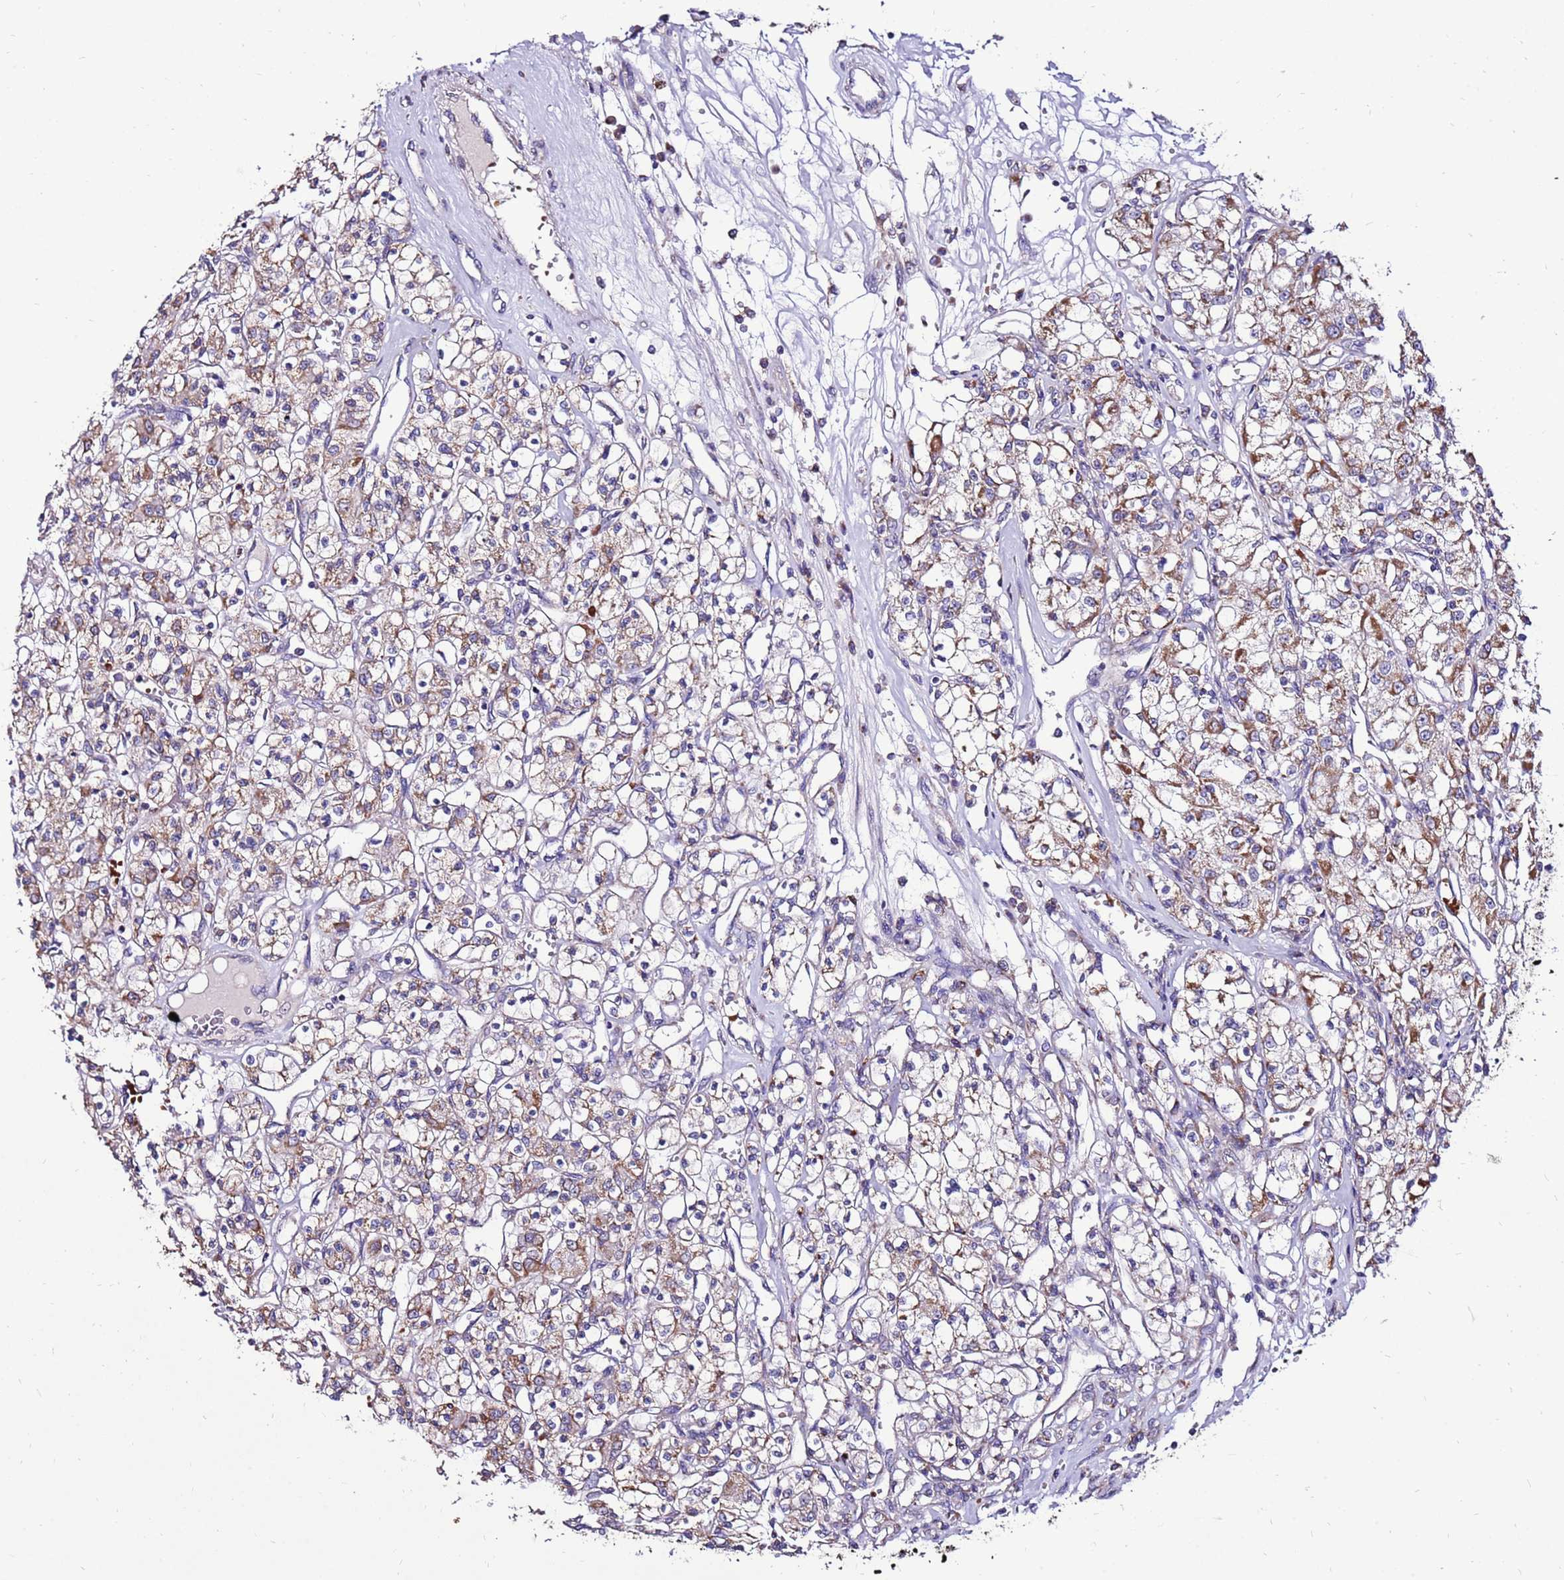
{"staining": {"intensity": "moderate", "quantity": ">75%", "location": "cytoplasmic/membranous"}, "tissue": "renal cancer", "cell_type": "Tumor cells", "image_type": "cancer", "snomed": [{"axis": "morphology", "description": "Adenocarcinoma, NOS"}, {"axis": "topography", "description": "Kidney"}], "caption": "DAB immunohistochemical staining of renal cancer shows moderate cytoplasmic/membranous protein expression in approximately >75% of tumor cells.", "gene": "SPSB3", "patient": {"sex": "female", "age": 59}}